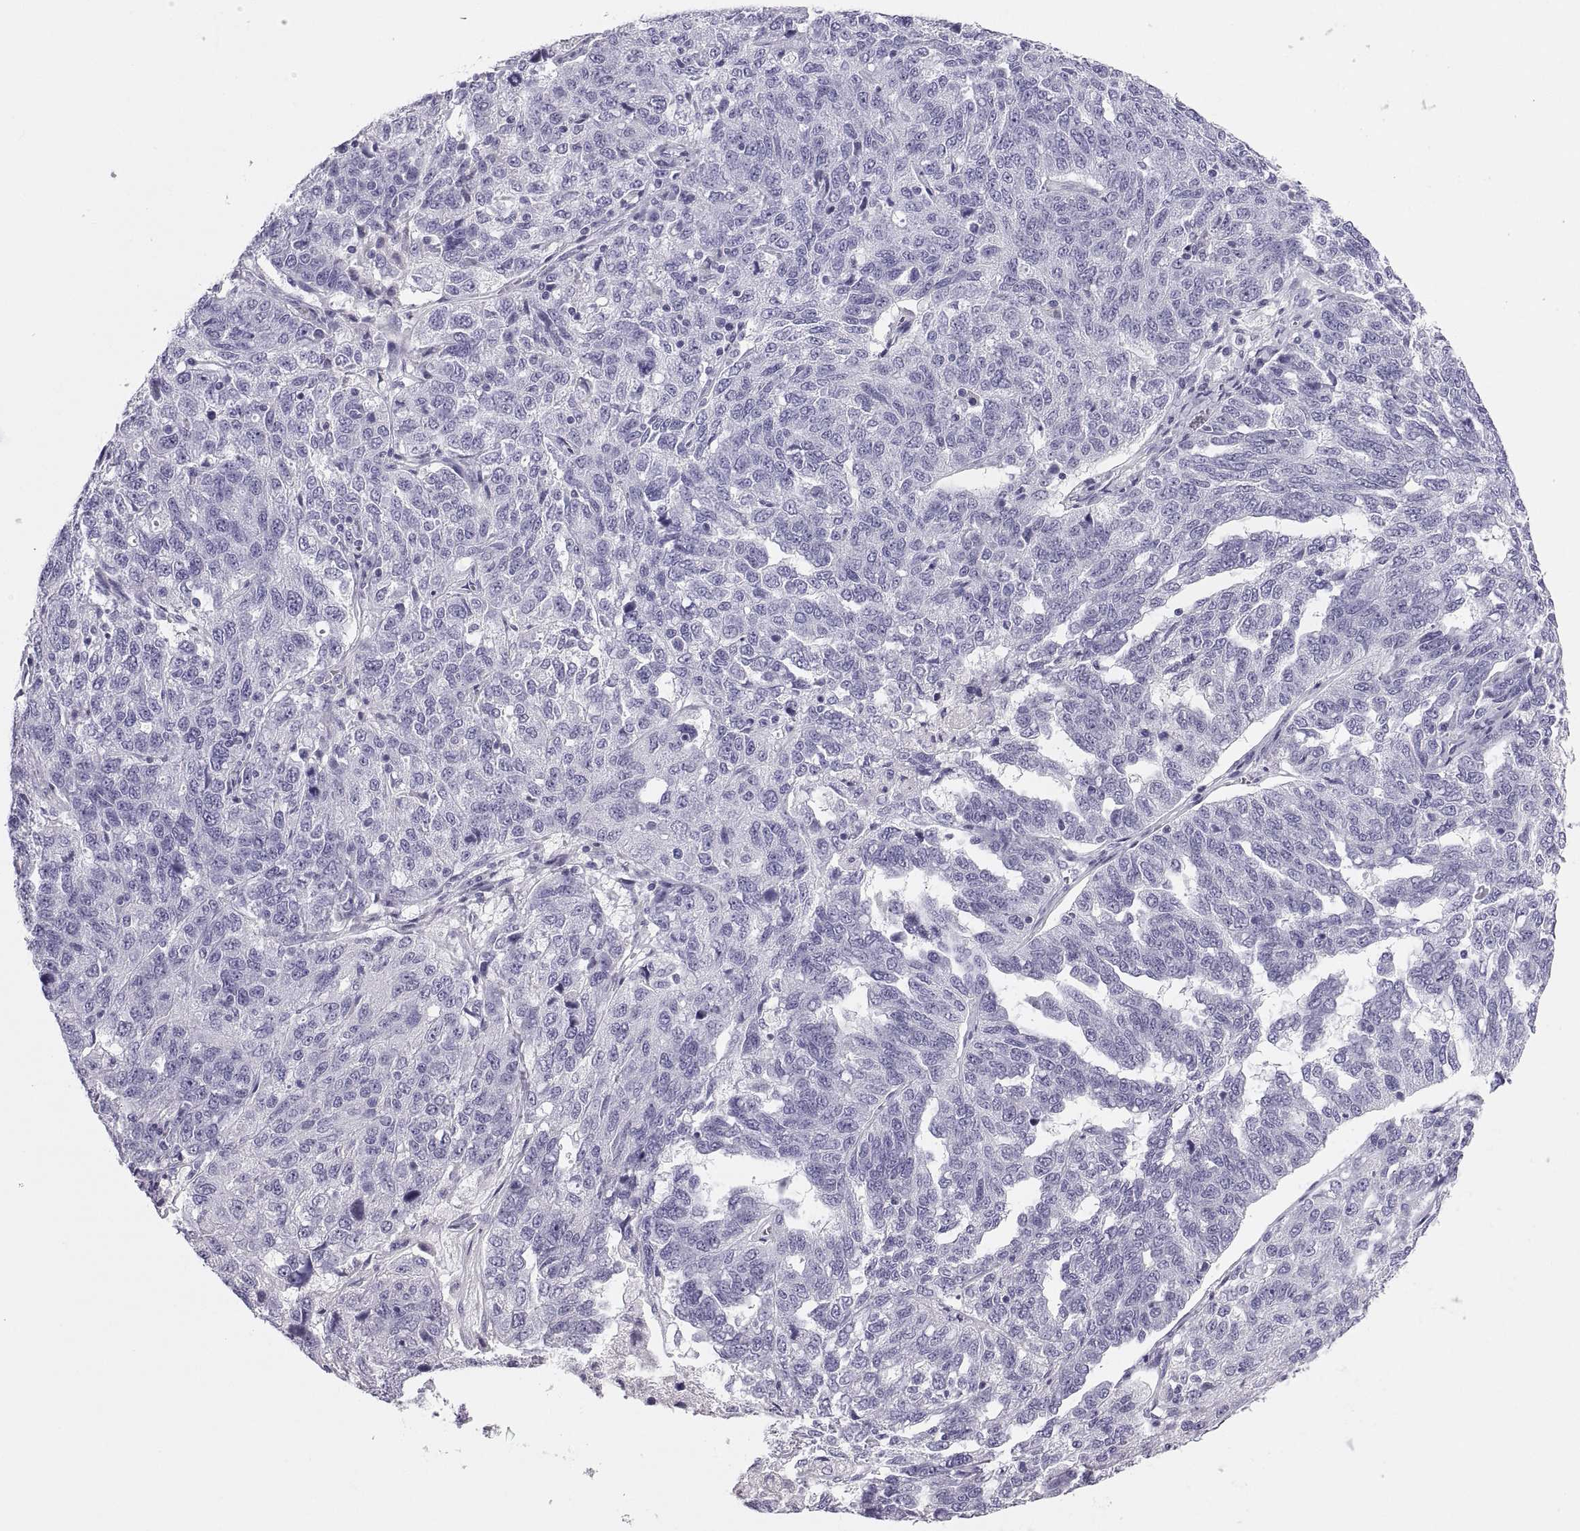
{"staining": {"intensity": "negative", "quantity": "none", "location": "none"}, "tissue": "ovarian cancer", "cell_type": "Tumor cells", "image_type": "cancer", "snomed": [{"axis": "morphology", "description": "Cystadenocarcinoma, serous, NOS"}, {"axis": "topography", "description": "Ovary"}], "caption": "Tumor cells are negative for brown protein staining in ovarian serous cystadenocarcinoma.", "gene": "PAX2", "patient": {"sex": "female", "age": 71}}